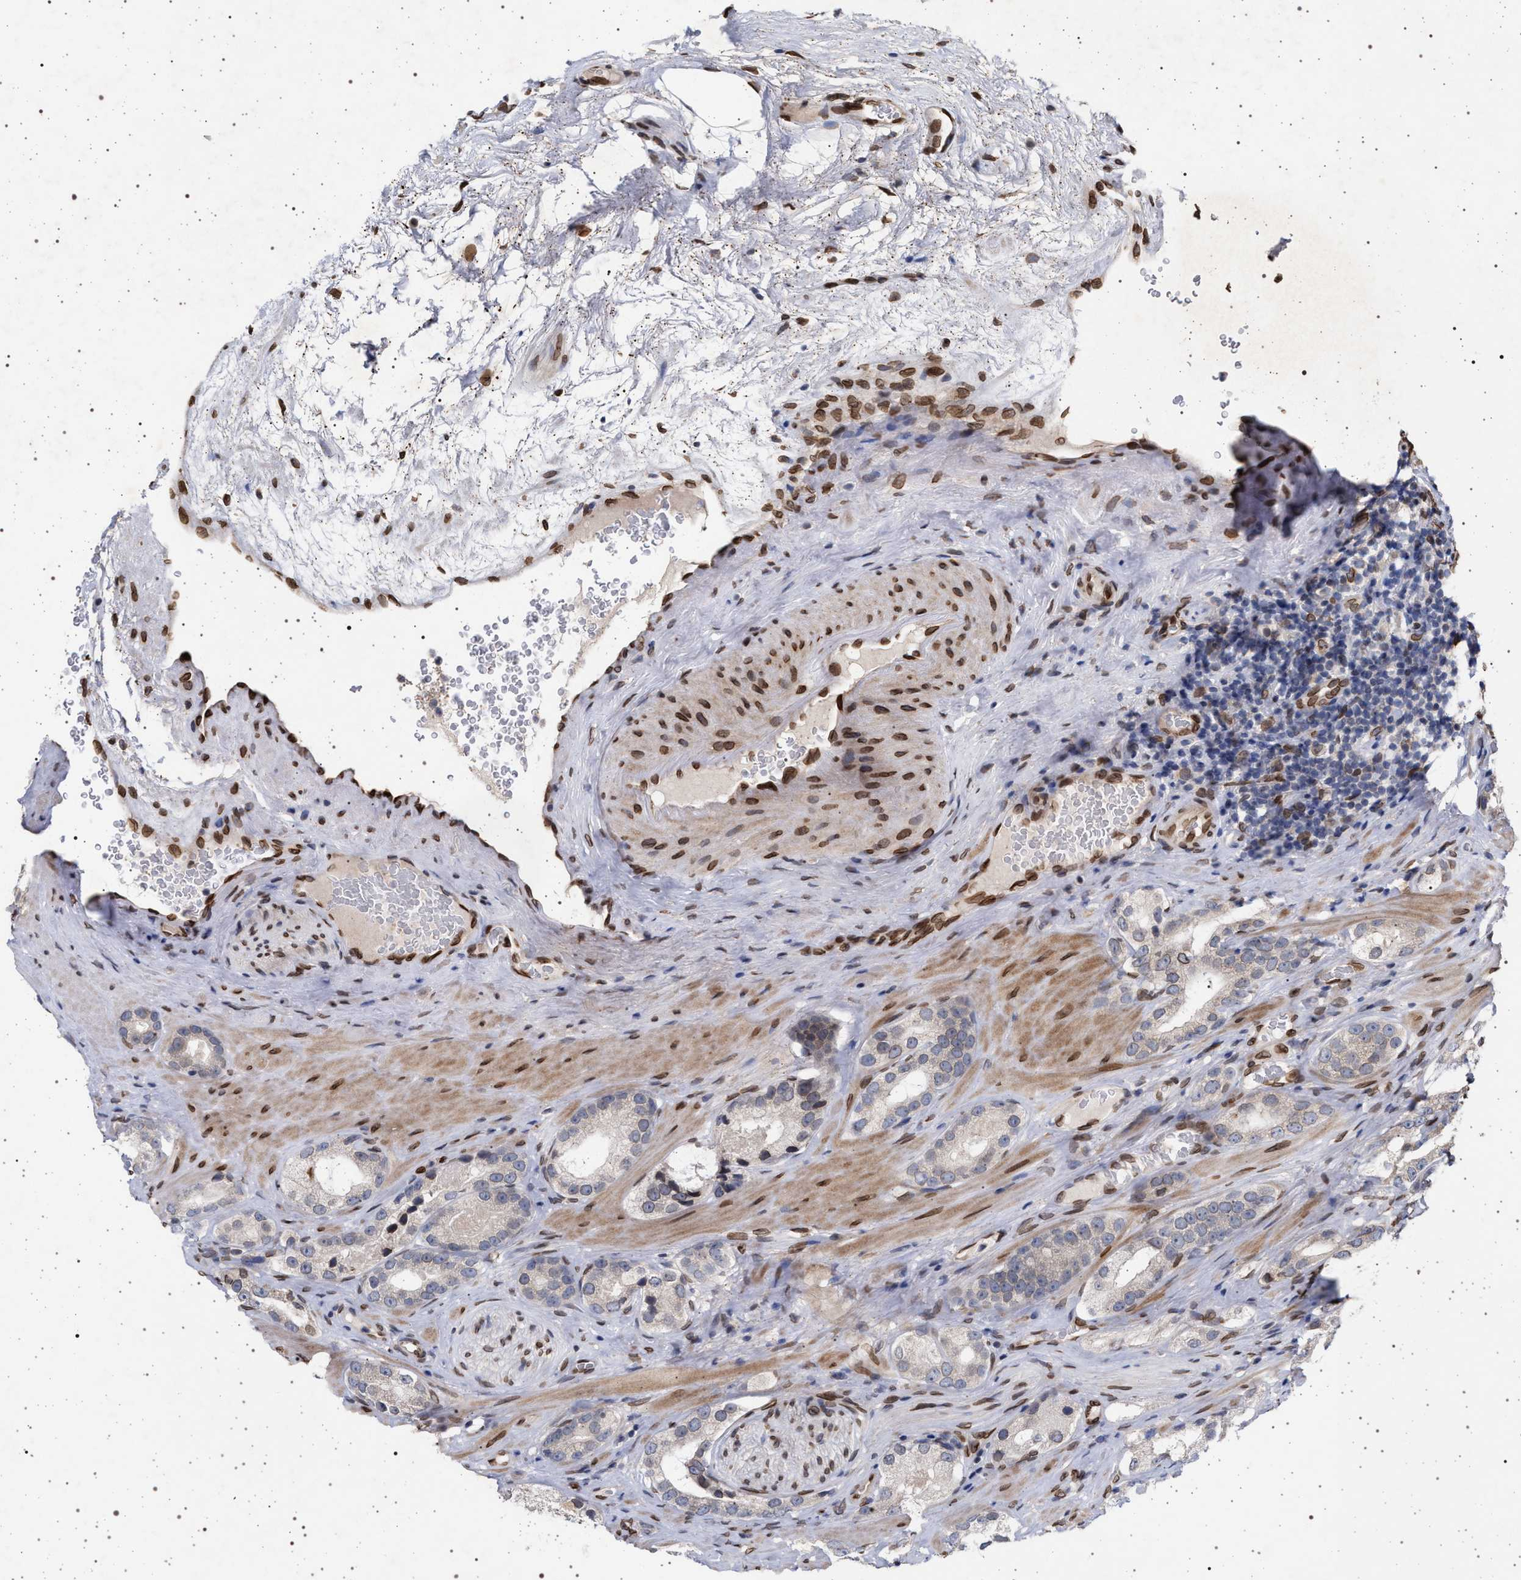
{"staining": {"intensity": "negative", "quantity": "none", "location": "none"}, "tissue": "prostate cancer", "cell_type": "Tumor cells", "image_type": "cancer", "snomed": [{"axis": "morphology", "description": "Adenocarcinoma, High grade"}, {"axis": "topography", "description": "Prostate"}], "caption": "Immunohistochemistry (IHC) of prostate adenocarcinoma (high-grade) shows no expression in tumor cells. (DAB (3,3'-diaminobenzidine) IHC visualized using brightfield microscopy, high magnification).", "gene": "ING2", "patient": {"sex": "male", "age": 63}}